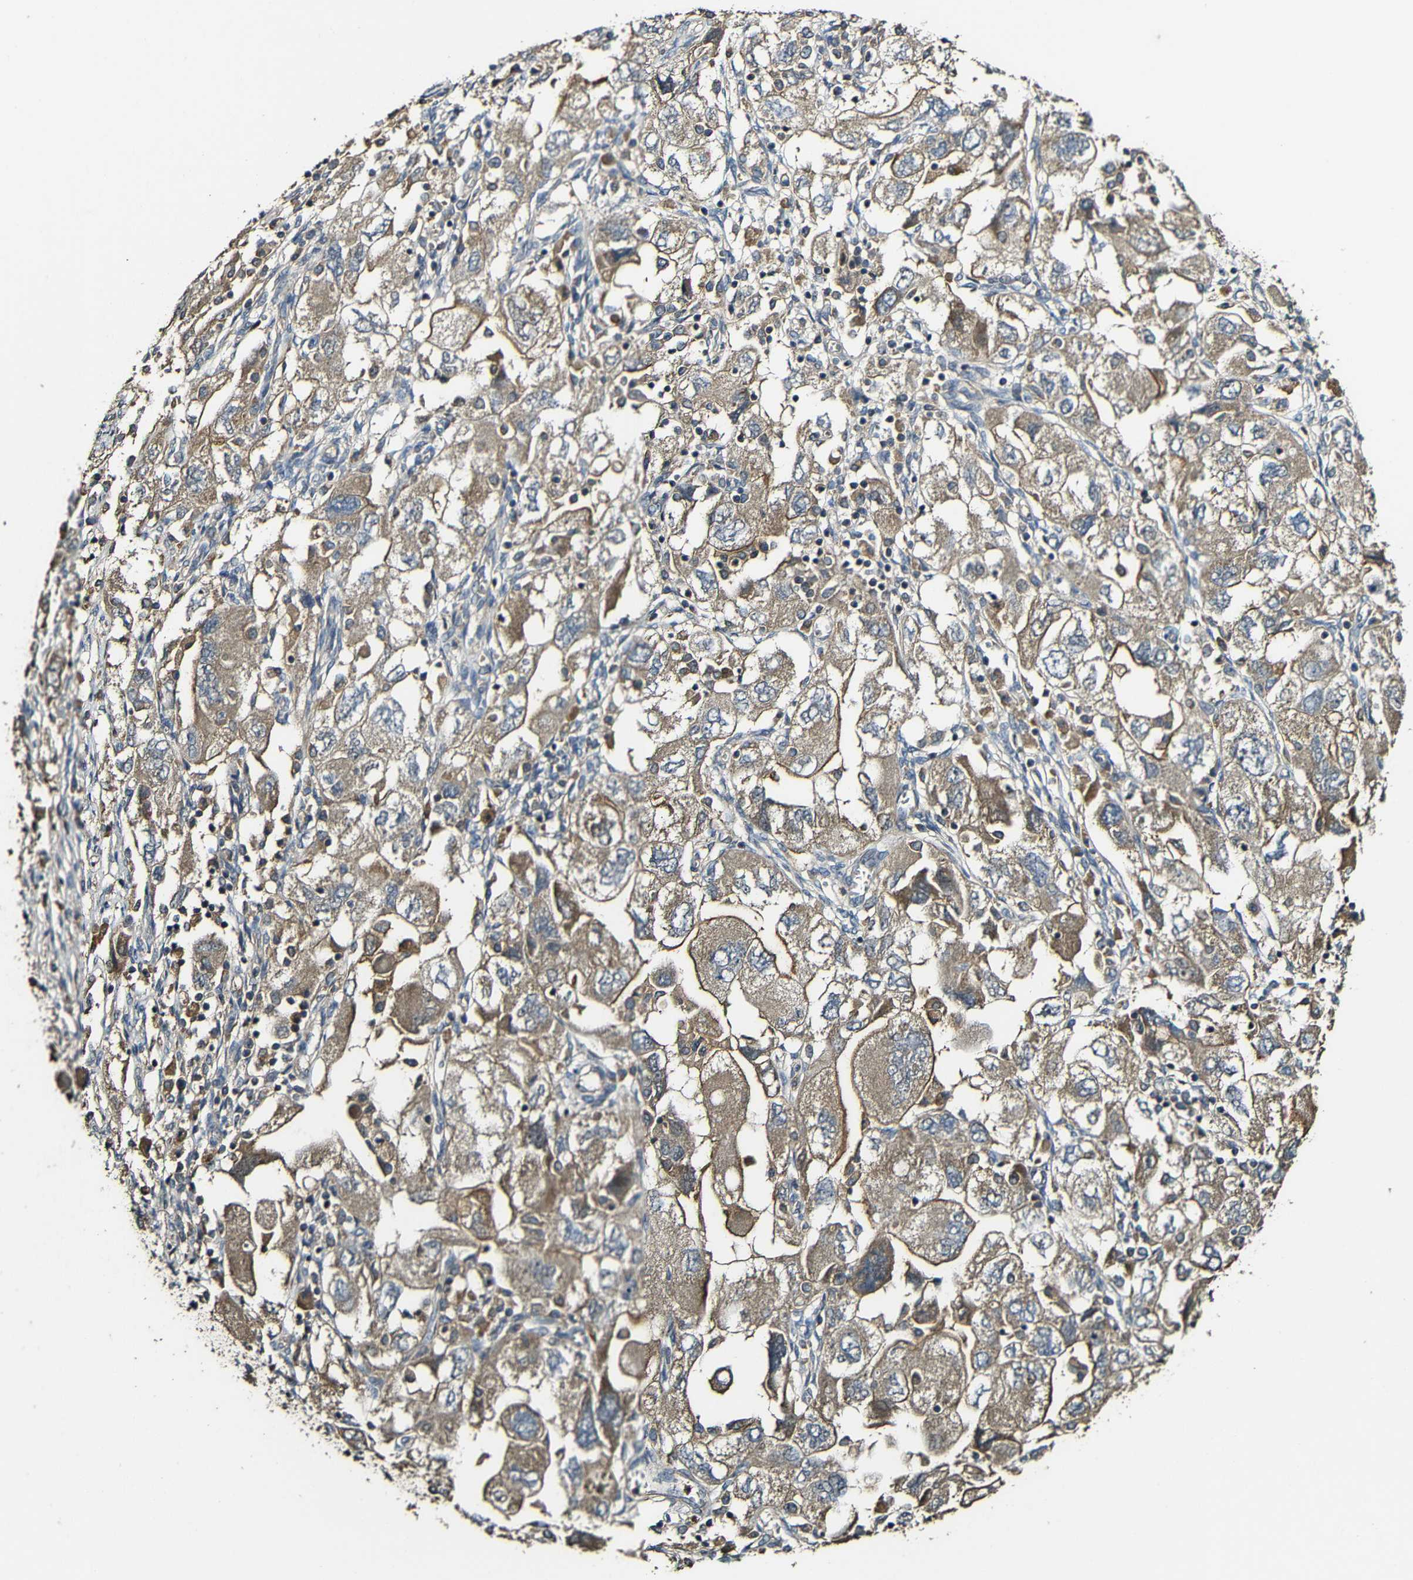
{"staining": {"intensity": "moderate", "quantity": ">75%", "location": "cytoplasmic/membranous"}, "tissue": "ovarian cancer", "cell_type": "Tumor cells", "image_type": "cancer", "snomed": [{"axis": "morphology", "description": "Carcinoma, NOS"}, {"axis": "morphology", "description": "Cystadenocarcinoma, serous, NOS"}, {"axis": "topography", "description": "Ovary"}], "caption": "Immunohistochemistry (IHC) staining of ovarian cancer, which displays medium levels of moderate cytoplasmic/membranous staining in about >75% of tumor cells indicating moderate cytoplasmic/membranous protein expression. The staining was performed using DAB (3,3'-diaminobenzidine) (brown) for protein detection and nuclei were counterstained in hematoxylin (blue).", "gene": "CASP8", "patient": {"sex": "female", "age": 69}}